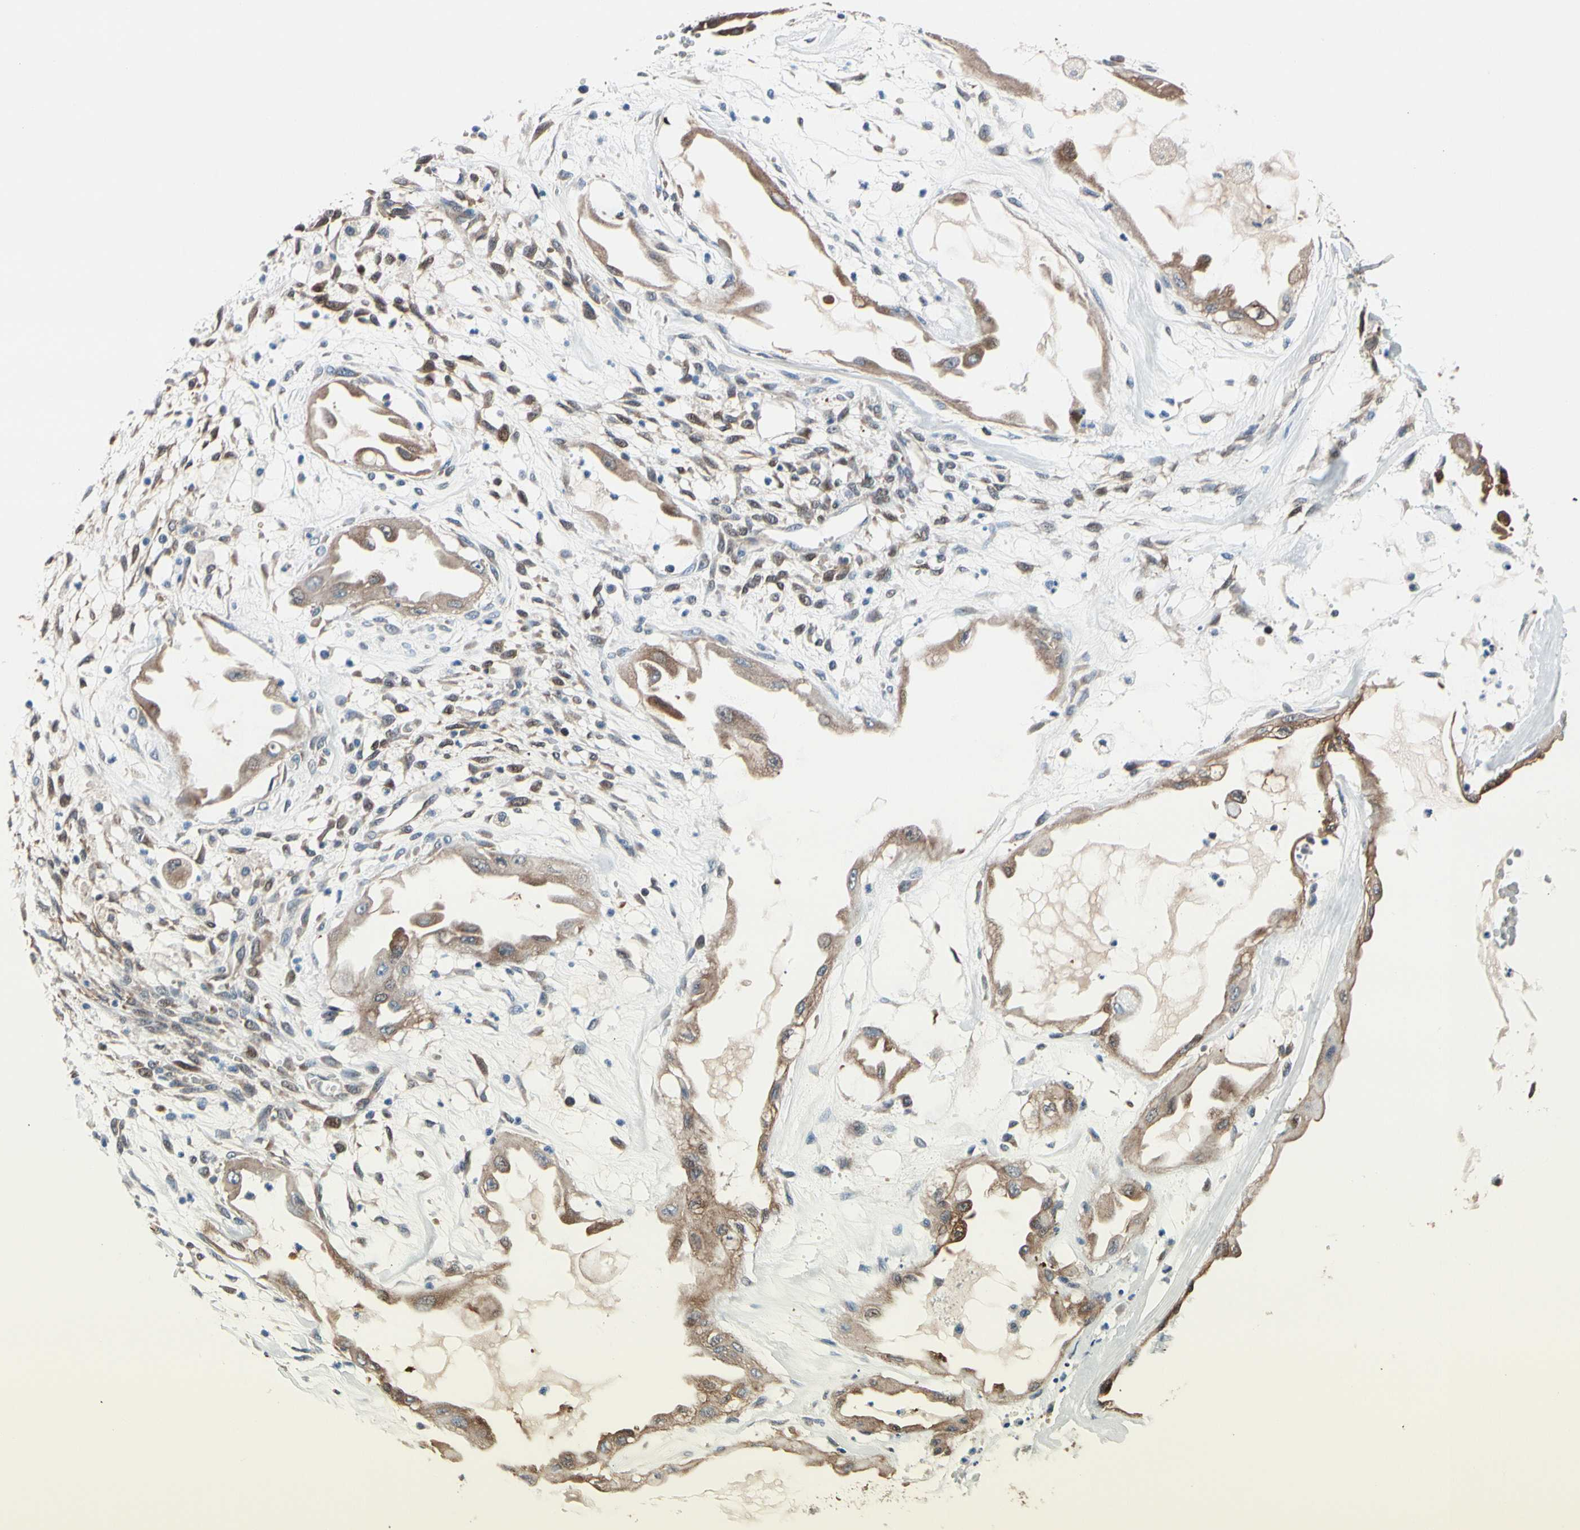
{"staining": {"intensity": "strong", "quantity": "25%-75%", "location": "cytoplasmic/membranous"}, "tissue": "ovarian cancer", "cell_type": "Tumor cells", "image_type": "cancer", "snomed": [{"axis": "morphology", "description": "Carcinoma, NOS"}, {"axis": "morphology", "description": "Carcinoma, endometroid"}, {"axis": "topography", "description": "Ovary"}], "caption": "The micrograph demonstrates a brown stain indicating the presence of a protein in the cytoplasmic/membranous of tumor cells in ovarian cancer (carcinoma).", "gene": "PRDX2", "patient": {"sex": "female", "age": 50}}